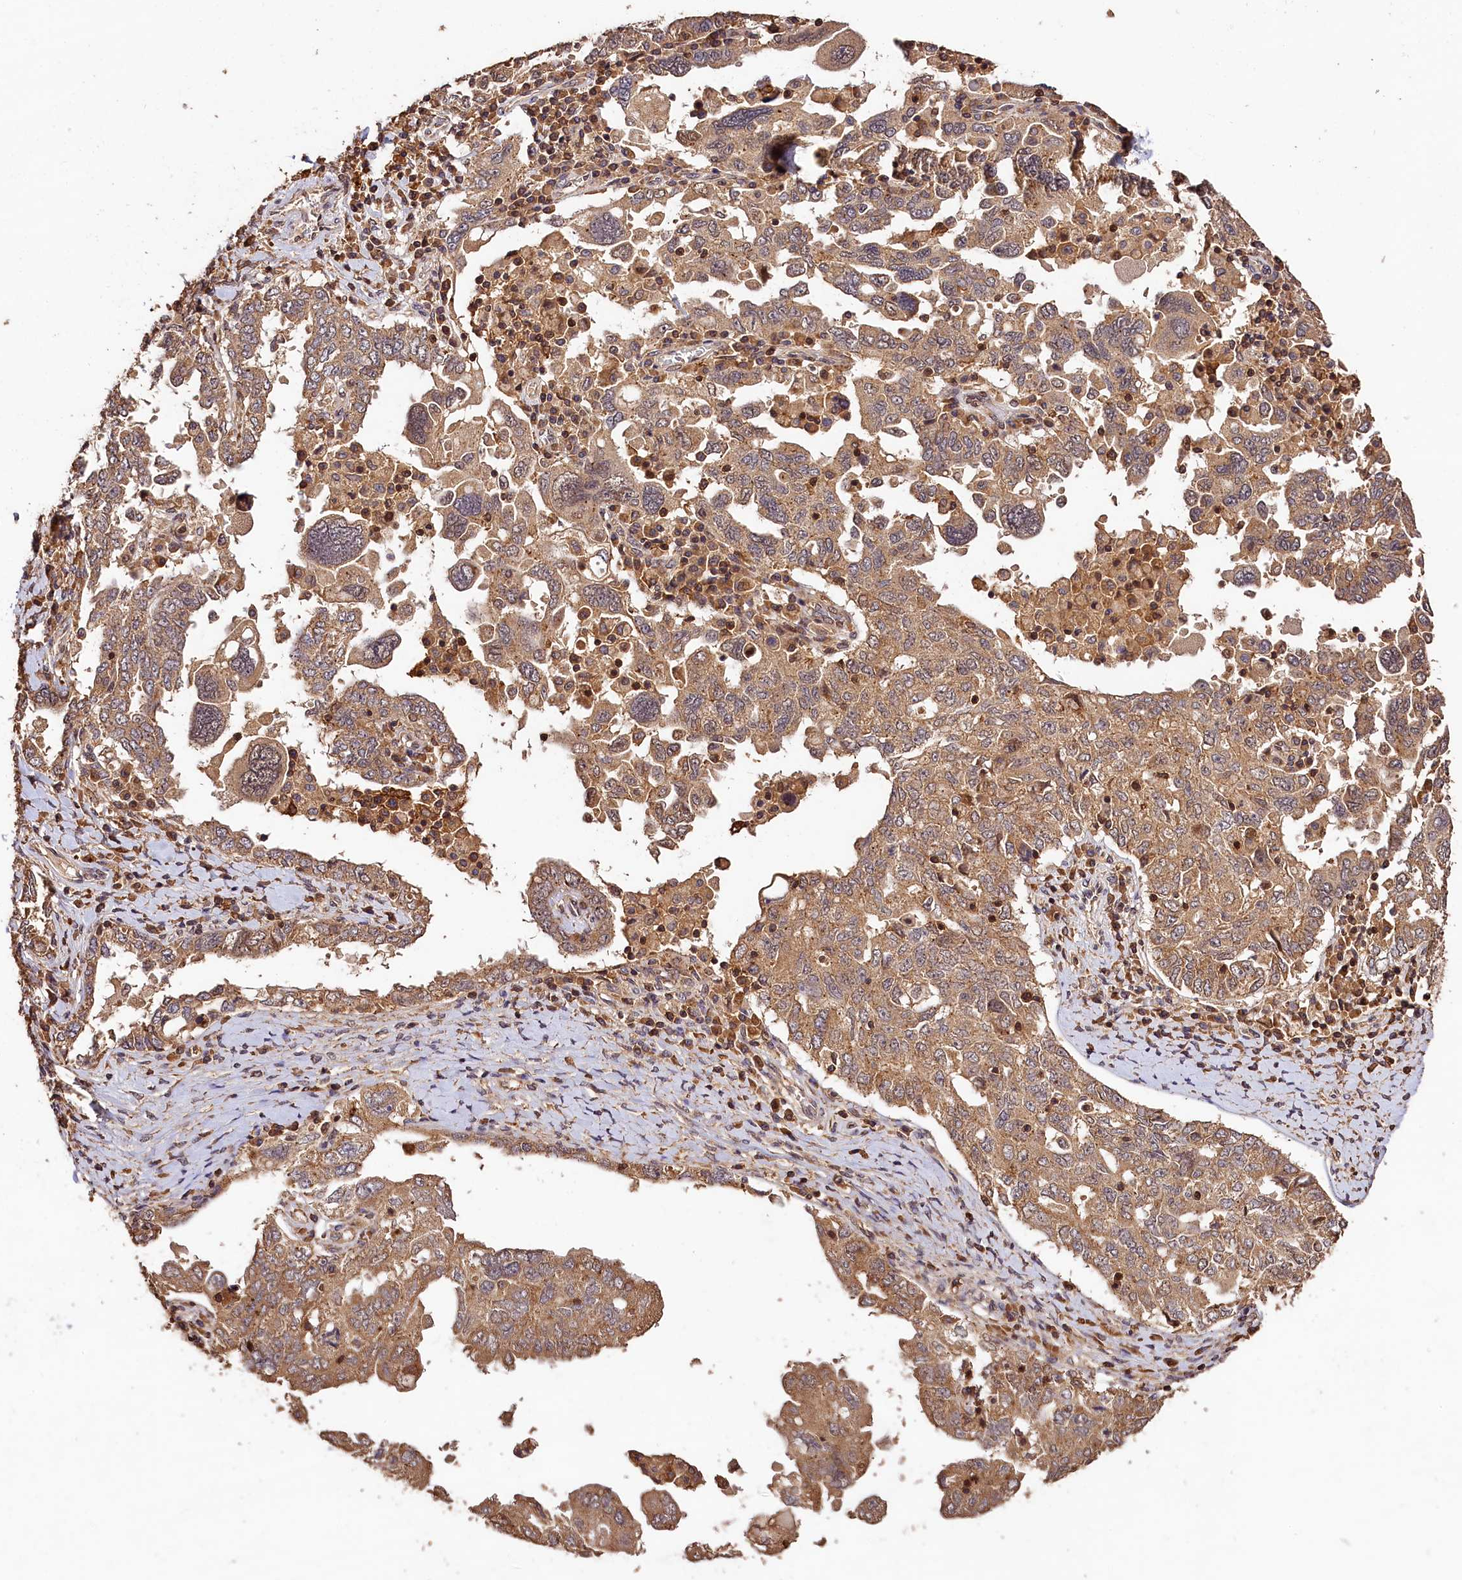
{"staining": {"intensity": "moderate", "quantity": ">75%", "location": "cytoplasmic/membranous"}, "tissue": "ovarian cancer", "cell_type": "Tumor cells", "image_type": "cancer", "snomed": [{"axis": "morphology", "description": "Carcinoma, endometroid"}, {"axis": "topography", "description": "Ovary"}], "caption": "Immunohistochemistry (IHC) of human ovarian cancer (endometroid carcinoma) reveals medium levels of moderate cytoplasmic/membranous staining in about >75% of tumor cells.", "gene": "KPTN", "patient": {"sex": "female", "age": 62}}